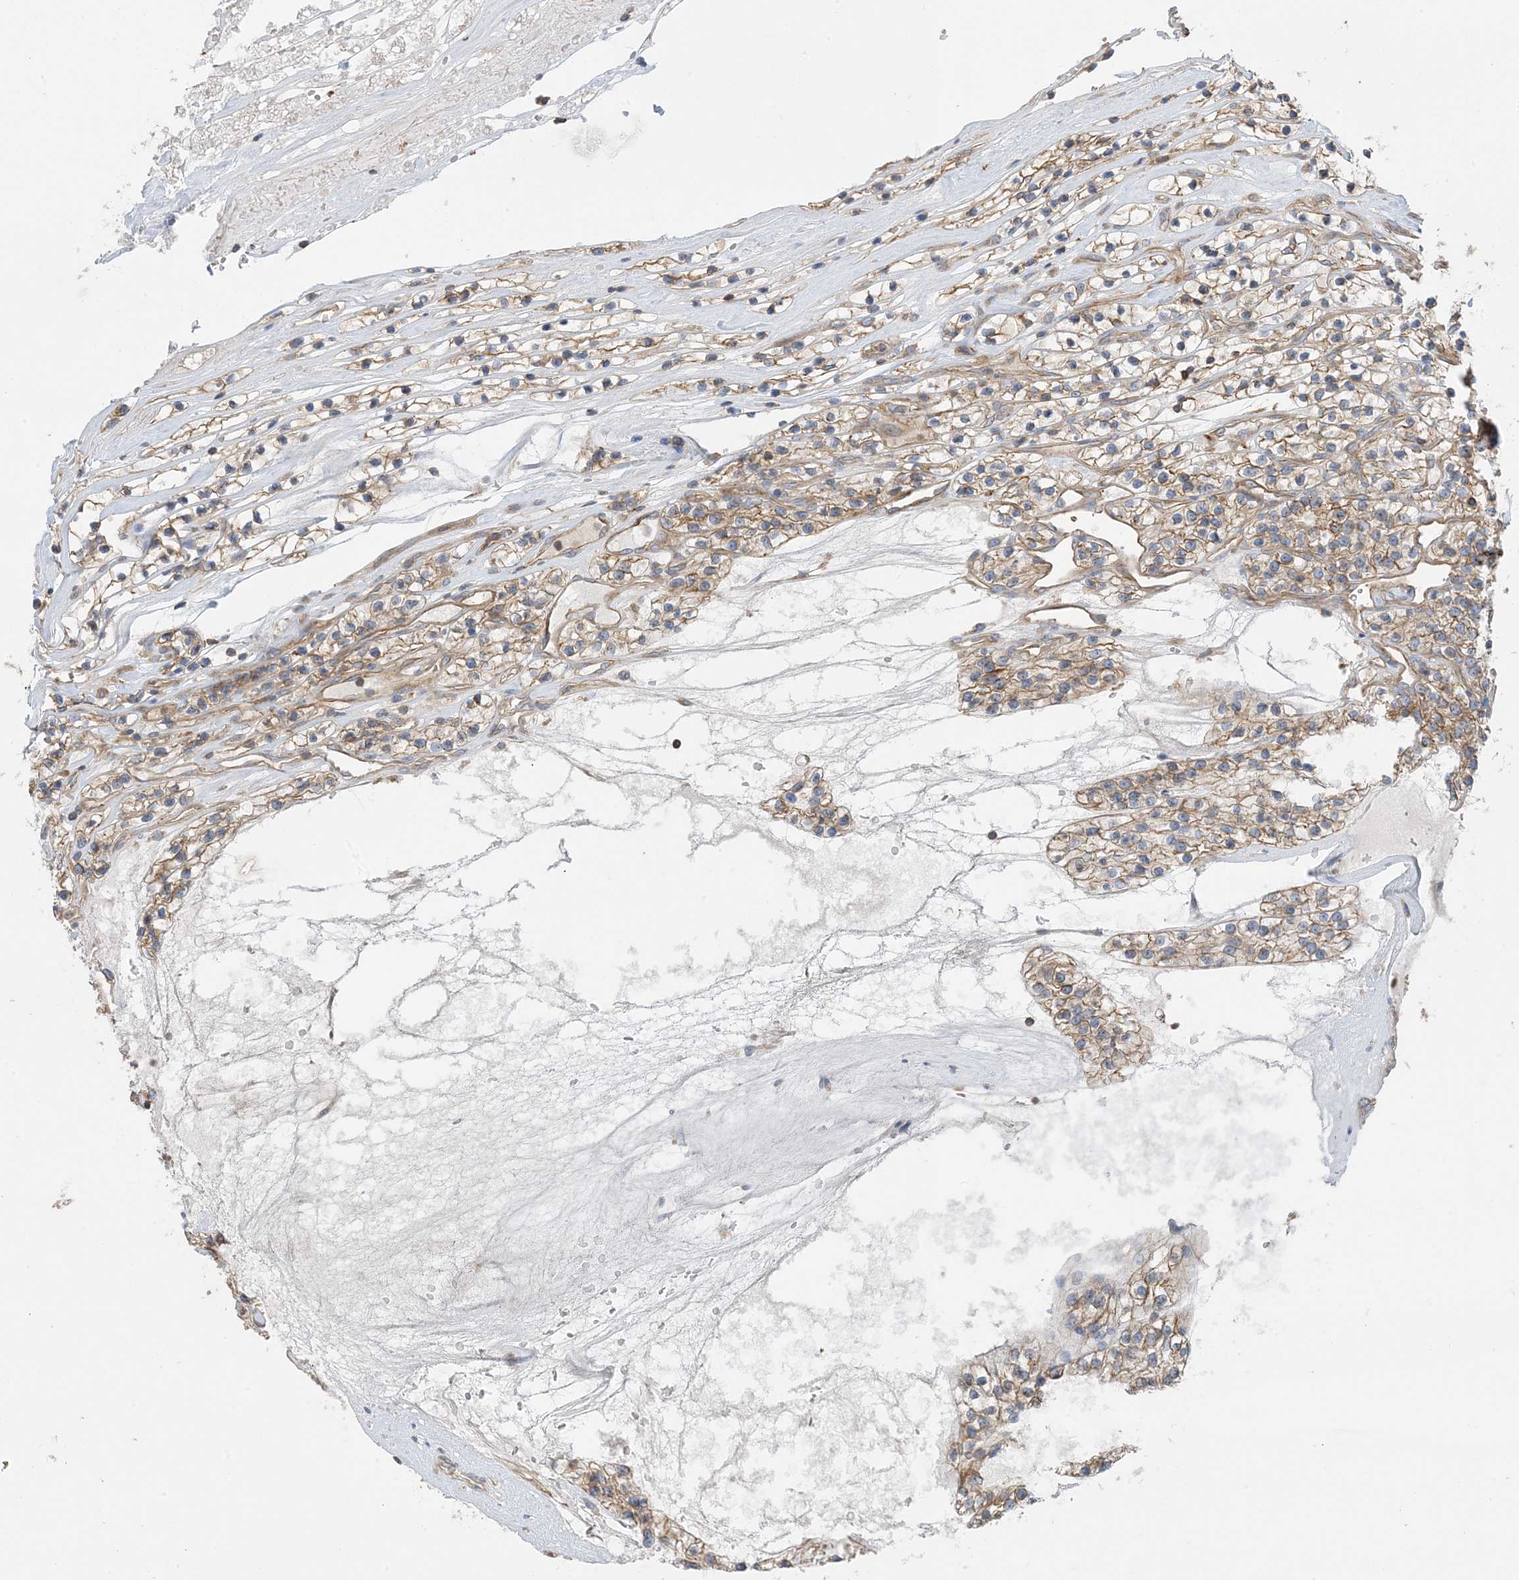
{"staining": {"intensity": "moderate", "quantity": ">75%", "location": "cytoplasmic/membranous"}, "tissue": "renal cancer", "cell_type": "Tumor cells", "image_type": "cancer", "snomed": [{"axis": "morphology", "description": "Adenocarcinoma, NOS"}, {"axis": "topography", "description": "Kidney"}], "caption": "High-power microscopy captured an immunohistochemistry (IHC) image of renal cancer, revealing moderate cytoplasmic/membranous positivity in approximately >75% of tumor cells.", "gene": "CALHM5", "patient": {"sex": "female", "age": 57}}